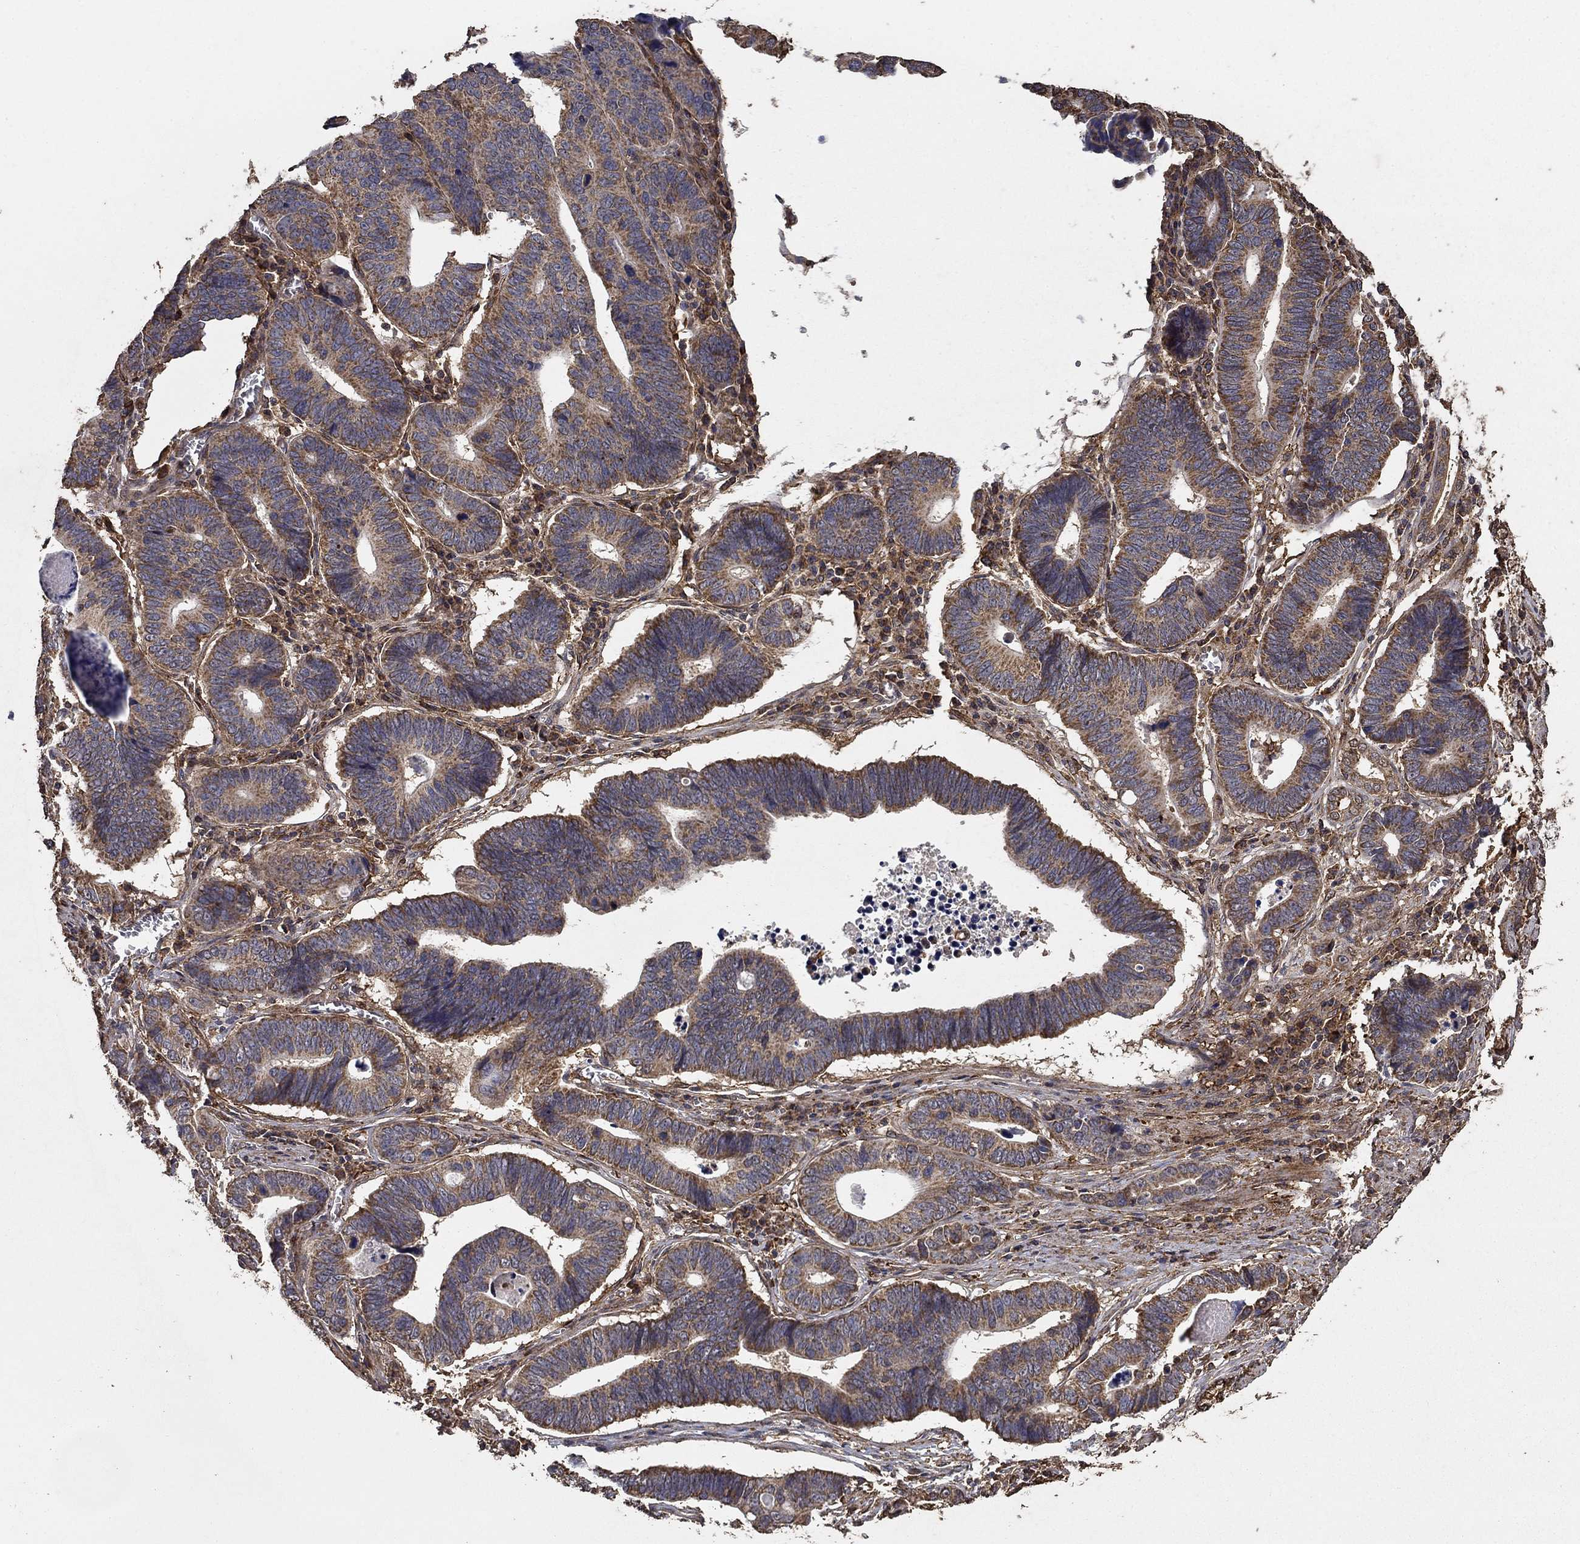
{"staining": {"intensity": "moderate", "quantity": ">75%", "location": "cytoplasmic/membranous"}, "tissue": "stomach cancer", "cell_type": "Tumor cells", "image_type": "cancer", "snomed": [{"axis": "morphology", "description": "Adenocarcinoma, NOS"}, {"axis": "topography", "description": "Stomach"}], "caption": "About >75% of tumor cells in human adenocarcinoma (stomach) show moderate cytoplasmic/membranous protein staining as visualized by brown immunohistochemical staining.", "gene": "IFRD1", "patient": {"sex": "male", "age": 84}}